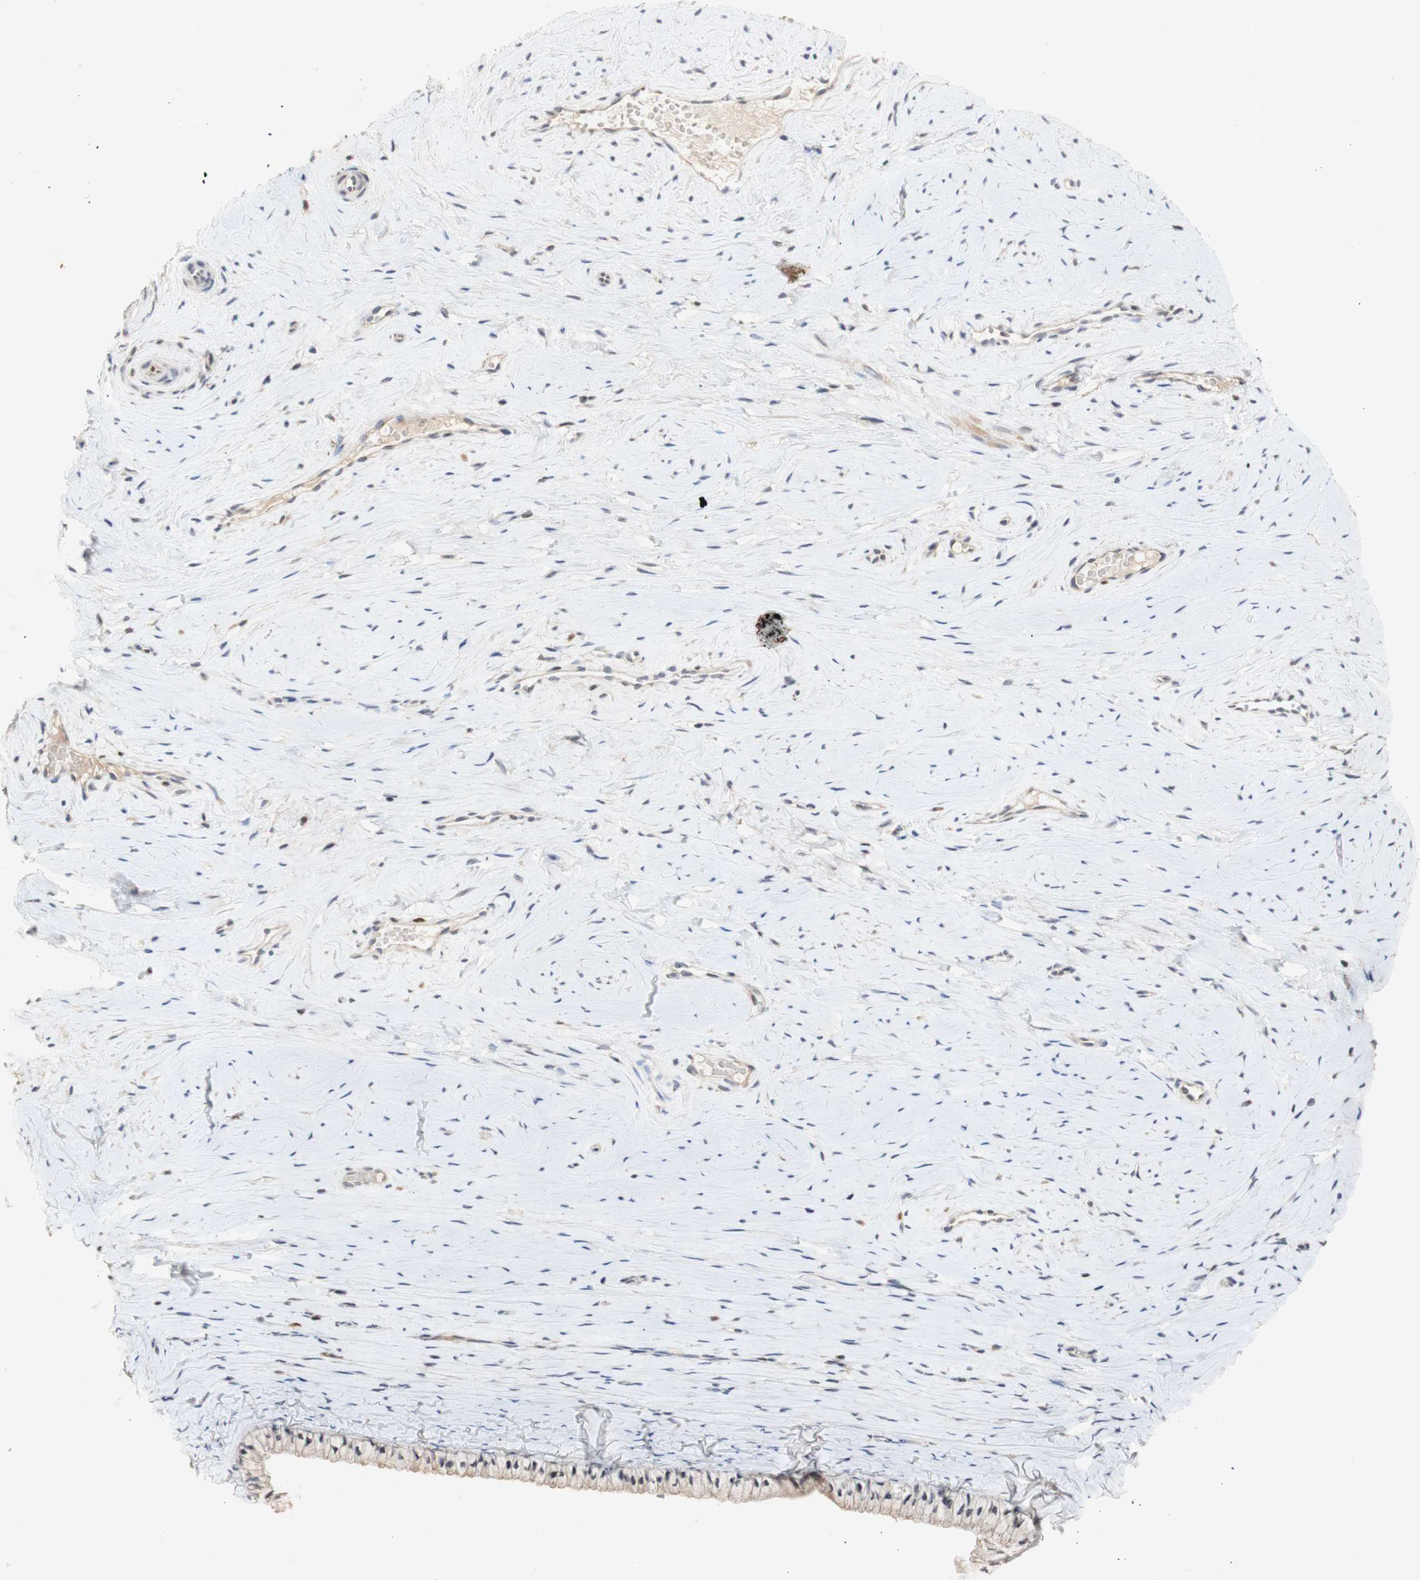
{"staining": {"intensity": "weak", "quantity": ">75%", "location": "cytoplasmic/membranous"}, "tissue": "cervix", "cell_type": "Glandular cells", "image_type": "normal", "snomed": [{"axis": "morphology", "description": "Normal tissue, NOS"}, {"axis": "topography", "description": "Cervix"}], "caption": "Unremarkable cervix was stained to show a protein in brown. There is low levels of weak cytoplasmic/membranous expression in approximately >75% of glandular cells. (Stains: DAB (3,3'-diaminobenzidine) in brown, nuclei in blue, Microscopy: brightfield microscopy at high magnification).", "gene": "FOSB", "patient": {"sex": "female", "age": 39}}